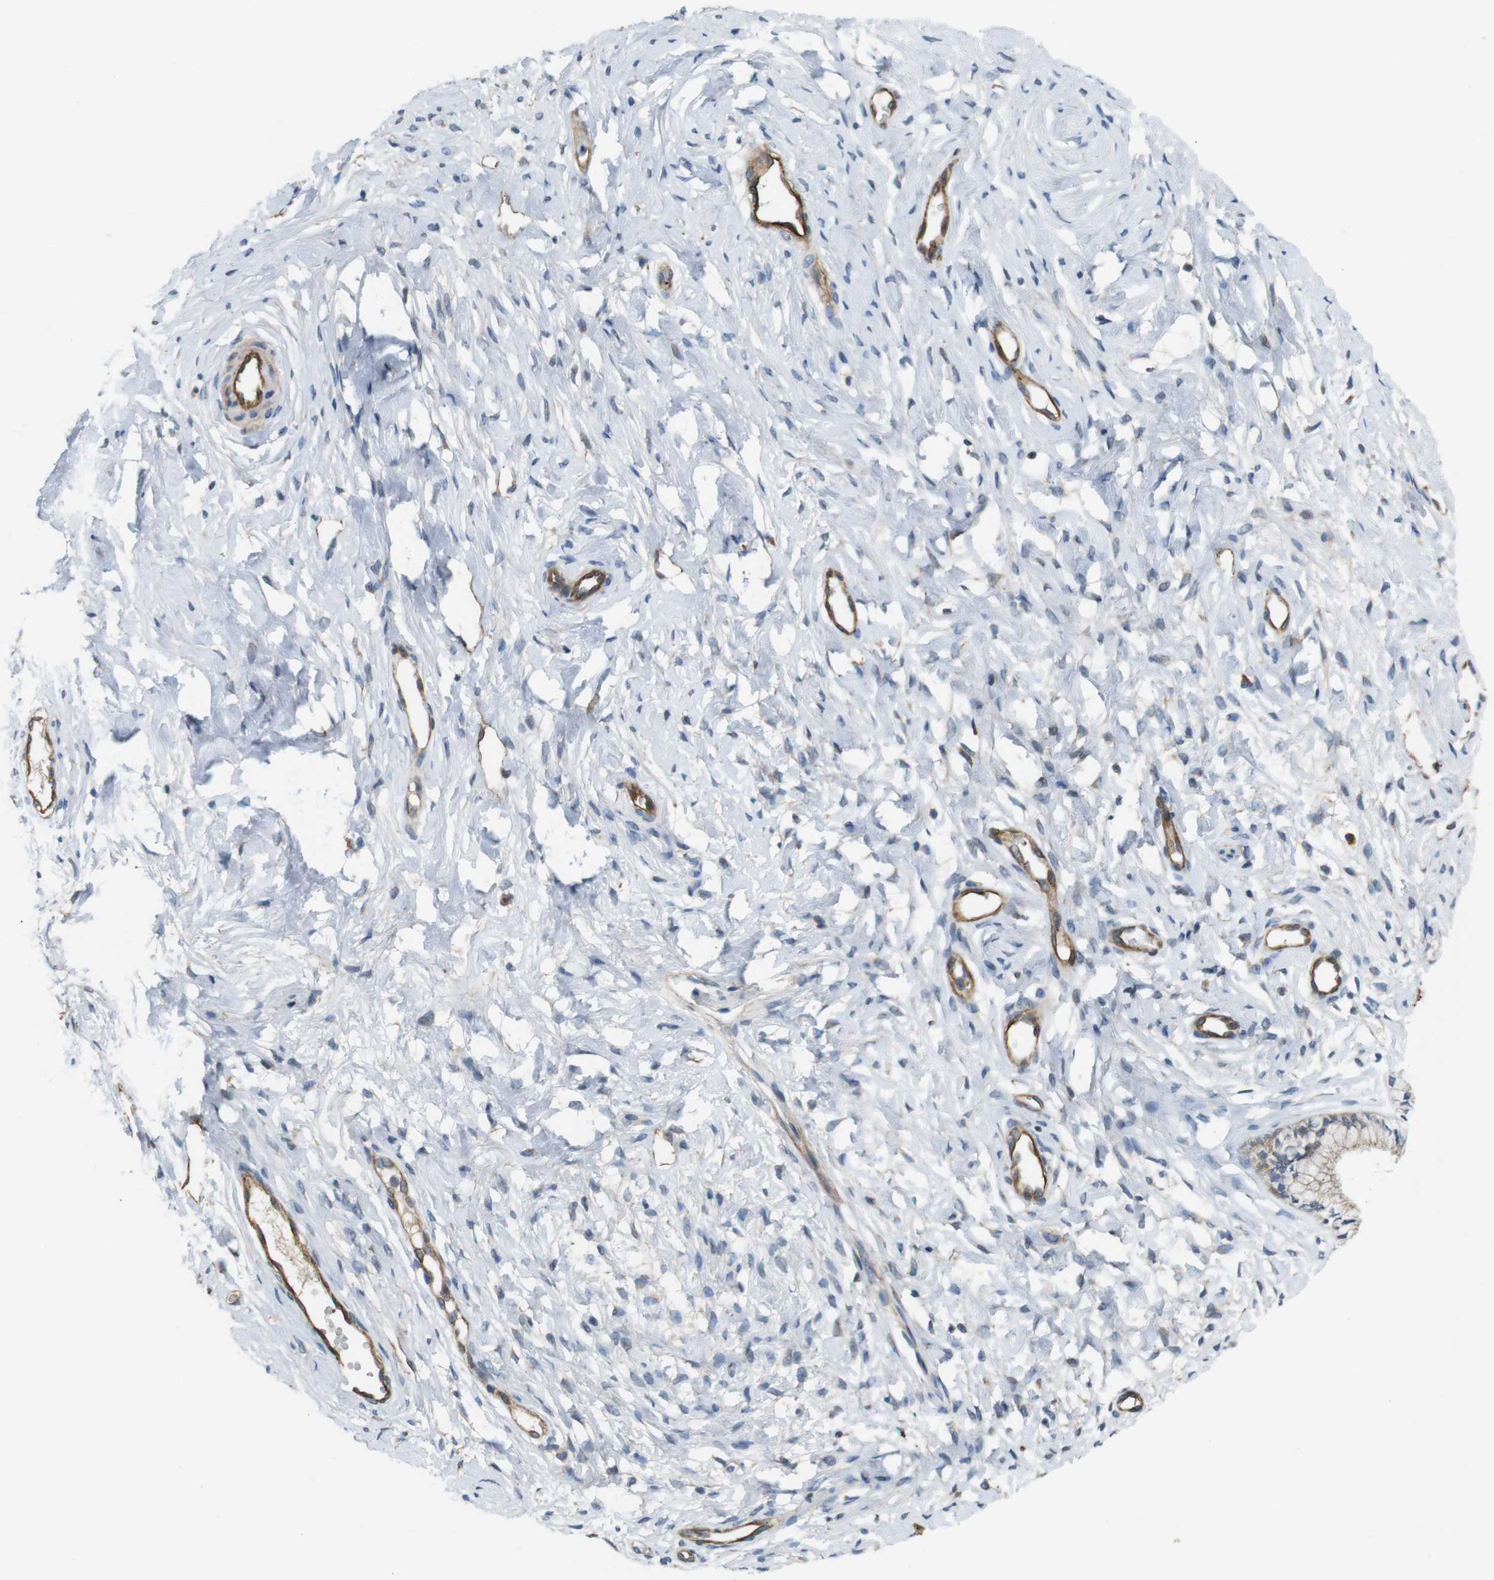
{"staining": {"intensity": "weak", "quantity": ">75%", "location": "cytoplasmic/membranous"}, "tissue": "cervix", "cell_type": "Glandular cells", "image_type": "normal", "snomed": [{"axis": "morphology", "description": "Normal tissue, NOS"}, {"axis": "topography", "description": "Cervix"}], "caption": "Protein staining demonstrates weak cytoplasmic/membranous expression in approximately >75% of glandular cells in unremarkable cervix. (IHC, brightfield microscopy, high magnification).", "gene": "BVES", "patient": {"sex": "female", "age": 65}}